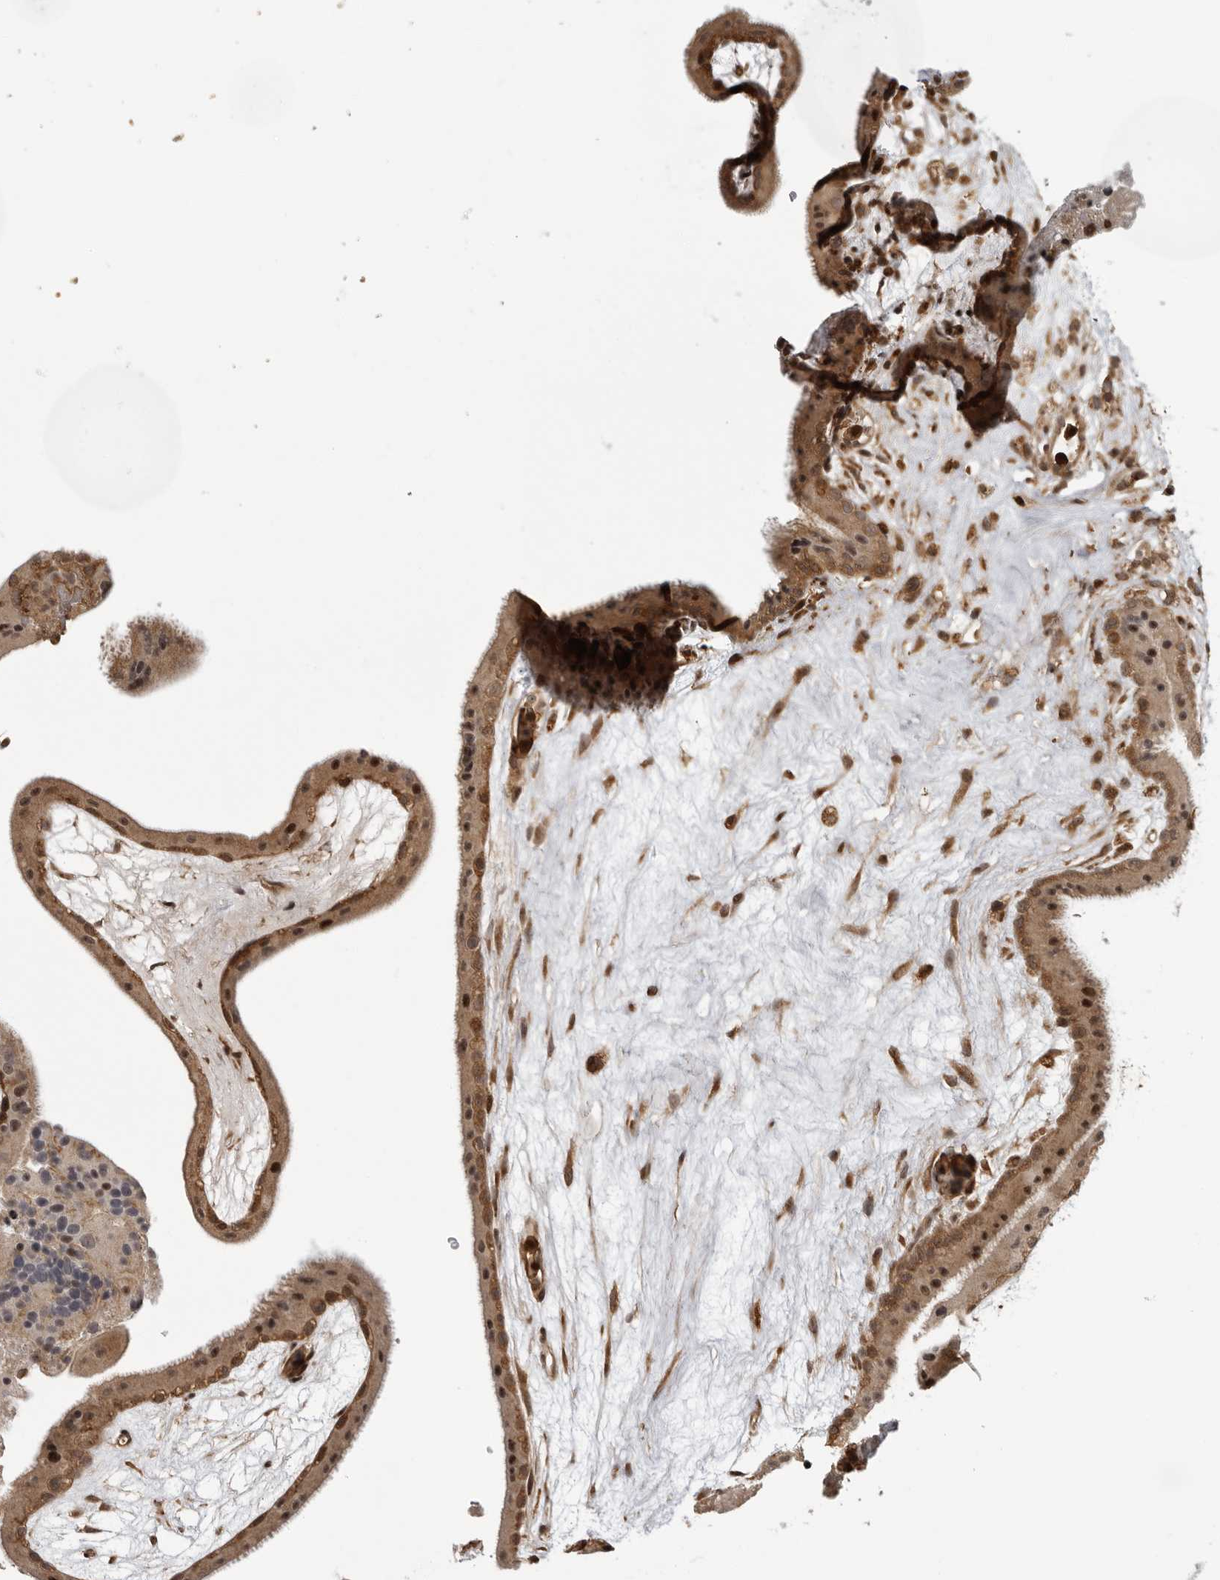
{"staining": {"intensity": "moderate", "quantity": ">75%", "location": "cytoplasmic/membranous,nuclear"}, "tissue": "placenta", "cell_type": "Trophoblastic cells", "image_type": "normal", "snomed": [{"axis": "morphology", "description": "Normal tissue, NOS"}, {"axis": "topography", "description": "Placenta"}], "caption": "IHC (DAB (3,3'-diaminobenzidine)) staining of benign human placenta shows moderate cytoplasmic/membranous,nuclear protein staining in about >75% of trophoblastic cells.", "gene": "DNAH14", "patient": {"sex": "female", "age": 19}}